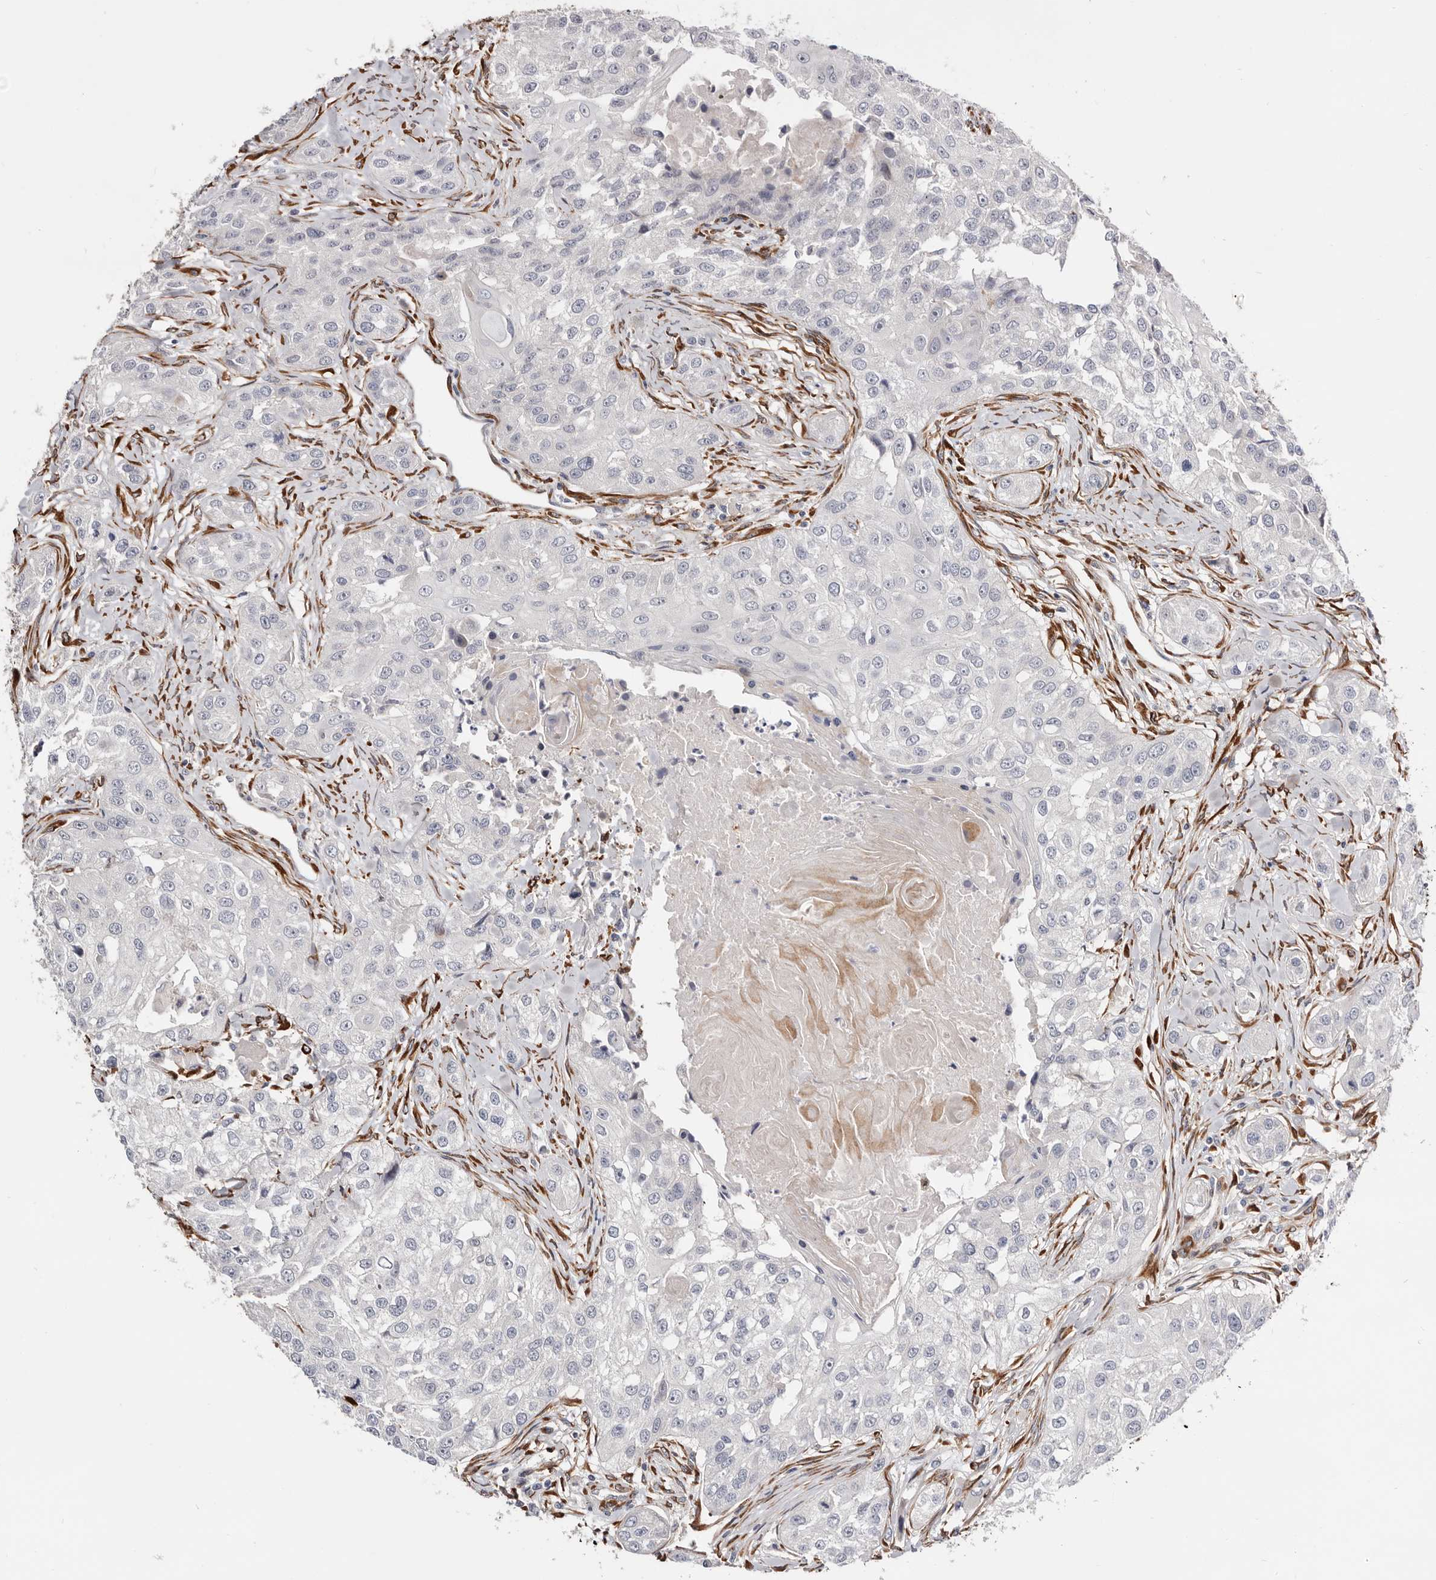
{"staining": {"intensity": "negative", "quantity": "none", "location": "none"}, "tissue": "head and neck cancer", "cell_type": "Tumor cells", "image_type": "cancer", "snomed": [{"axis": "morphology", "description": "Normal tissue, NOS"}, {"axis": "morphology", "description": "Squamous cell carcinoma, NOS"}, {"axis": "topography", "description": "Skeletal muscle"}, {"axis": "topography", "description": "Head-Neck"}], "caption": "There is no significant expression in tumor cells of head and neck cancer (squamous cell carcinoma).", "gene": "USH1C", "patient": {"sex": "male", "age": 51}}